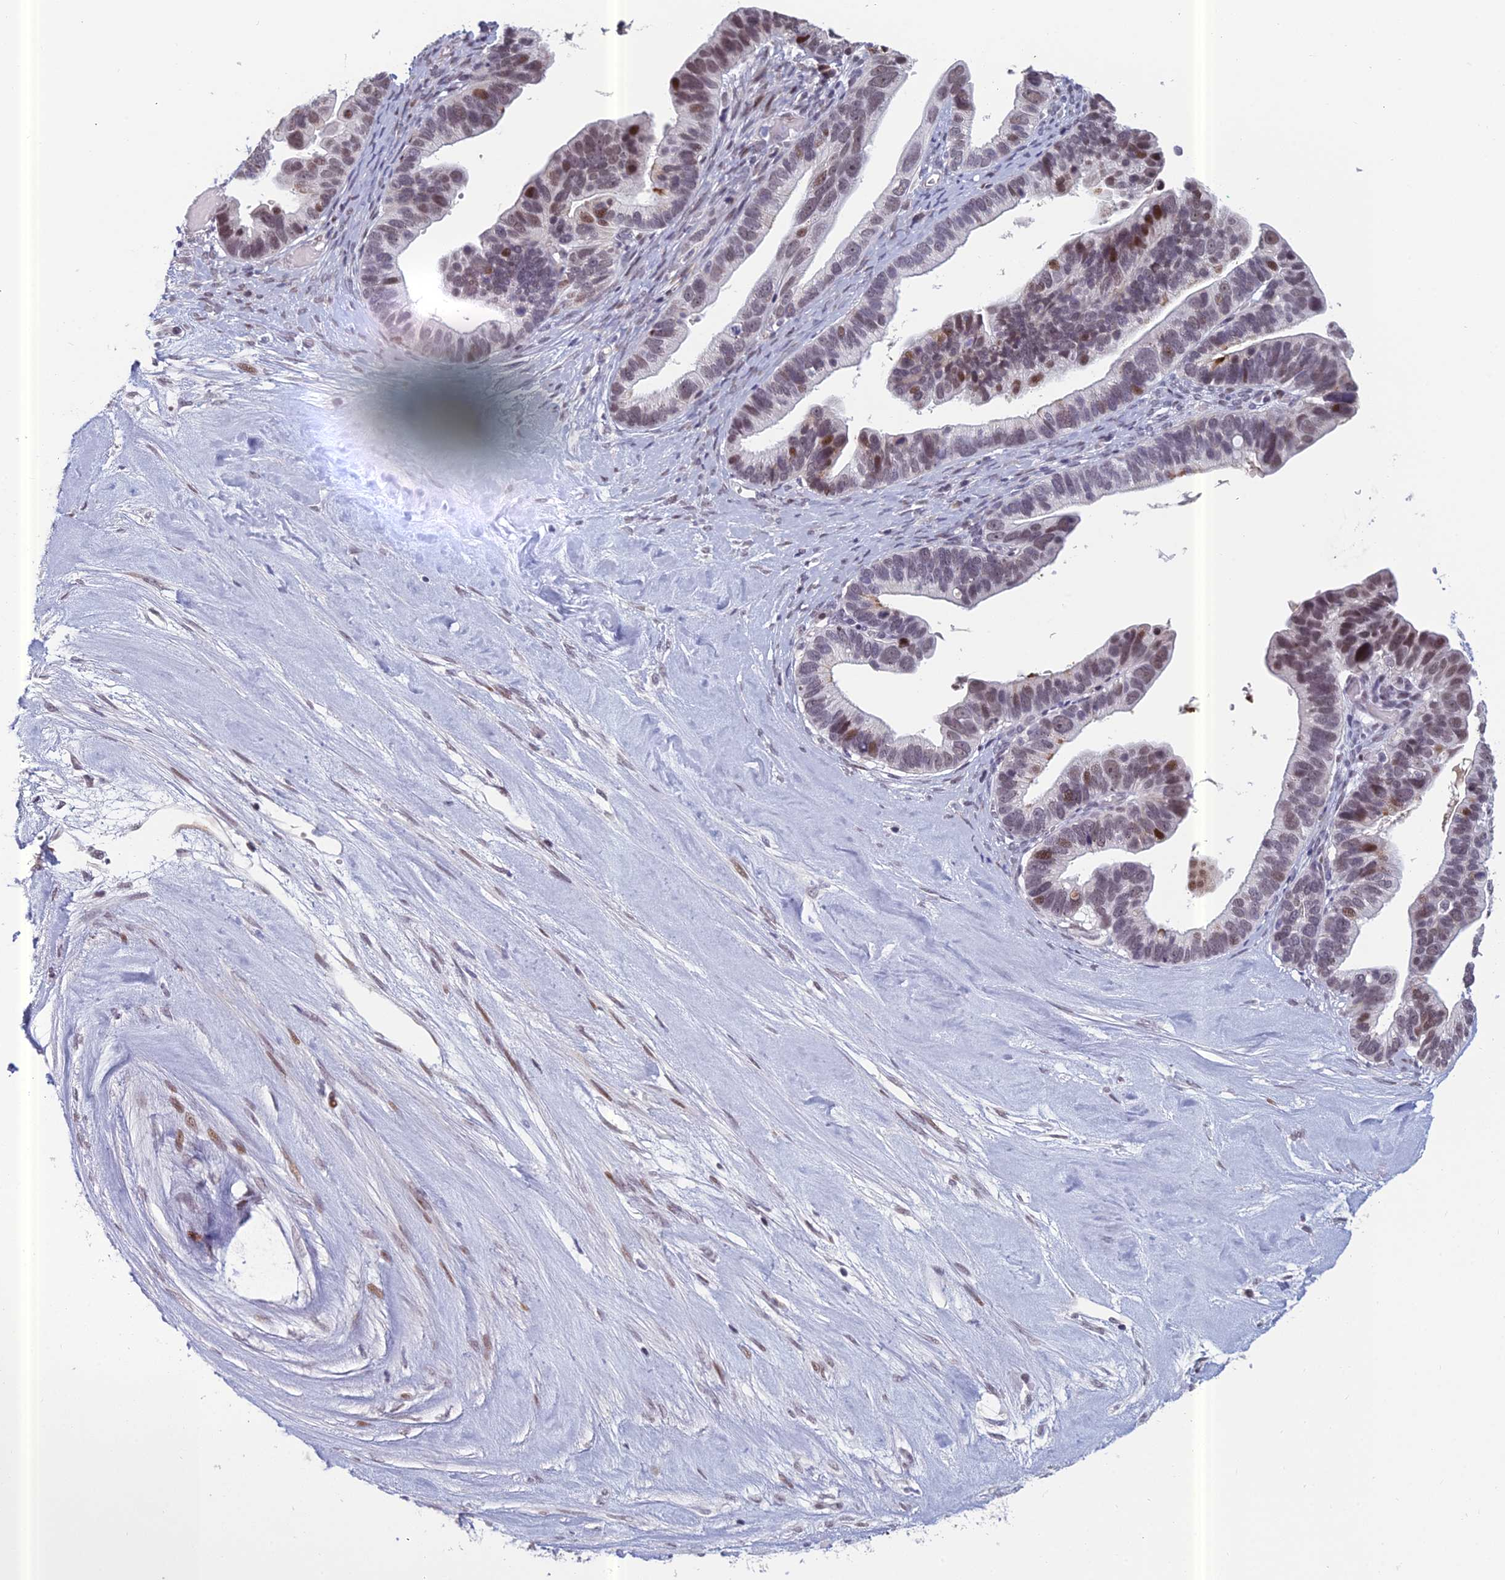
{"staining": {"intensity": "moderate", "quantity": "25%-75%", "location": "nuclear"}, "tissue": "ovarian cancer", "cell_type": "Tumor cells", "image_type": "cancer", "snomed": [{"axis": "morphology", "description": "Cystadenocarcinoma, serous, NOS"}, {"axis": "topography", "description": "Ovary"}], "caption": "Human serous cystadenocarcinoma (ovarian) stained with a brown dye reveals moderate nuclear positive expression in approximately 25%-75% of tumor cells.", "gene": "RGS17", "patient": {"sex": "female", "age": 56}}